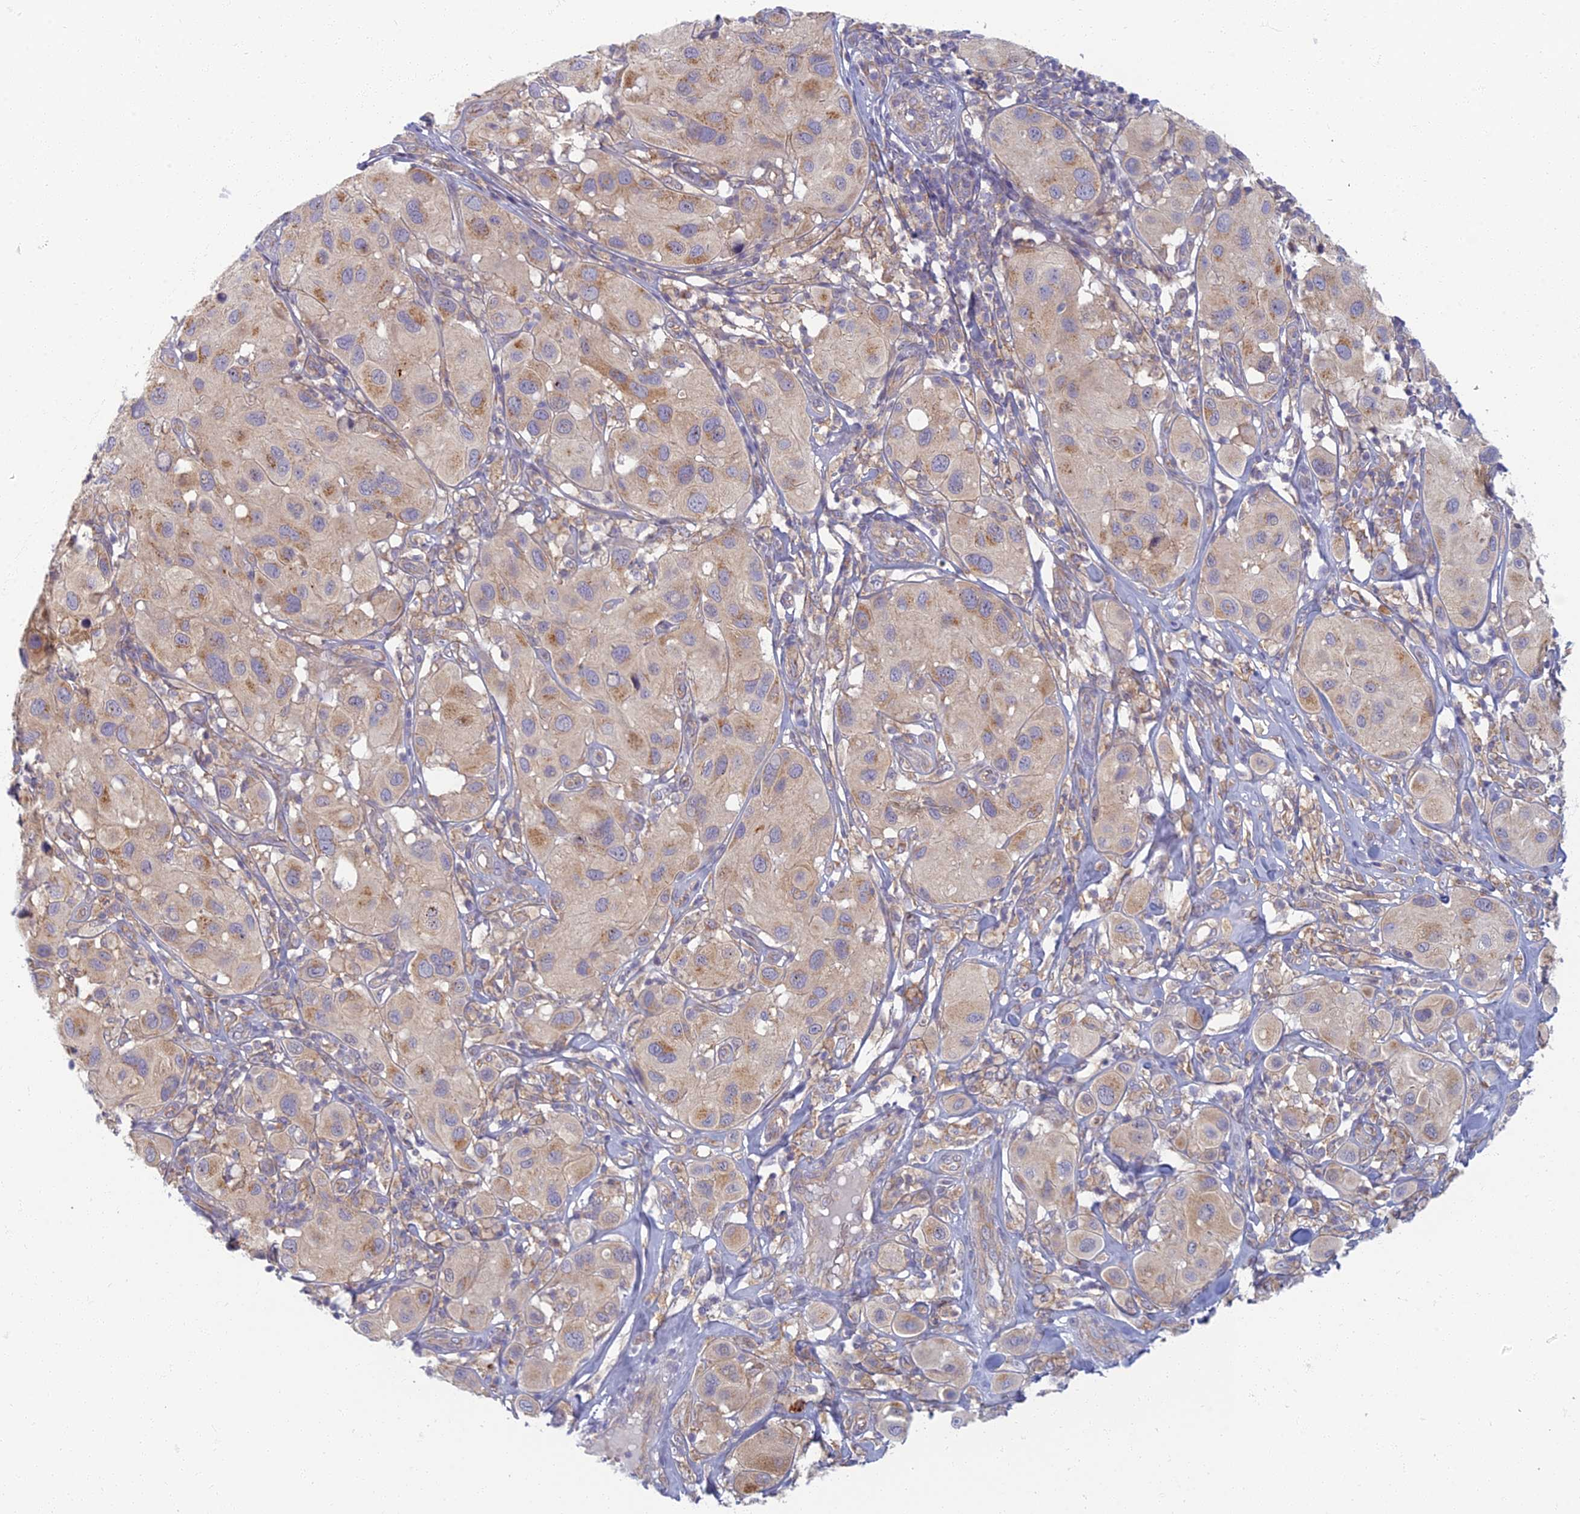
{"staining": {"intensity": "moderate", "quantity": "25%-75%", "location": "cytoplasmic/membranous"}, "tissue": "melanoma", "cell_type": "Tumor cells", "image_type": "cancer", "snomed": [{"axis": "morphology", "description": "Malignant melanoma, Metastatic site"}, {"axis": "topography", "description": "Skin"}], "caption": "Melanoma tissue reveals moderate cytoplasmic/membranous expression in about 25%-75% of tumor cells", "gene": "PROX2", "patient": {"sex": "male", "age": 41}}